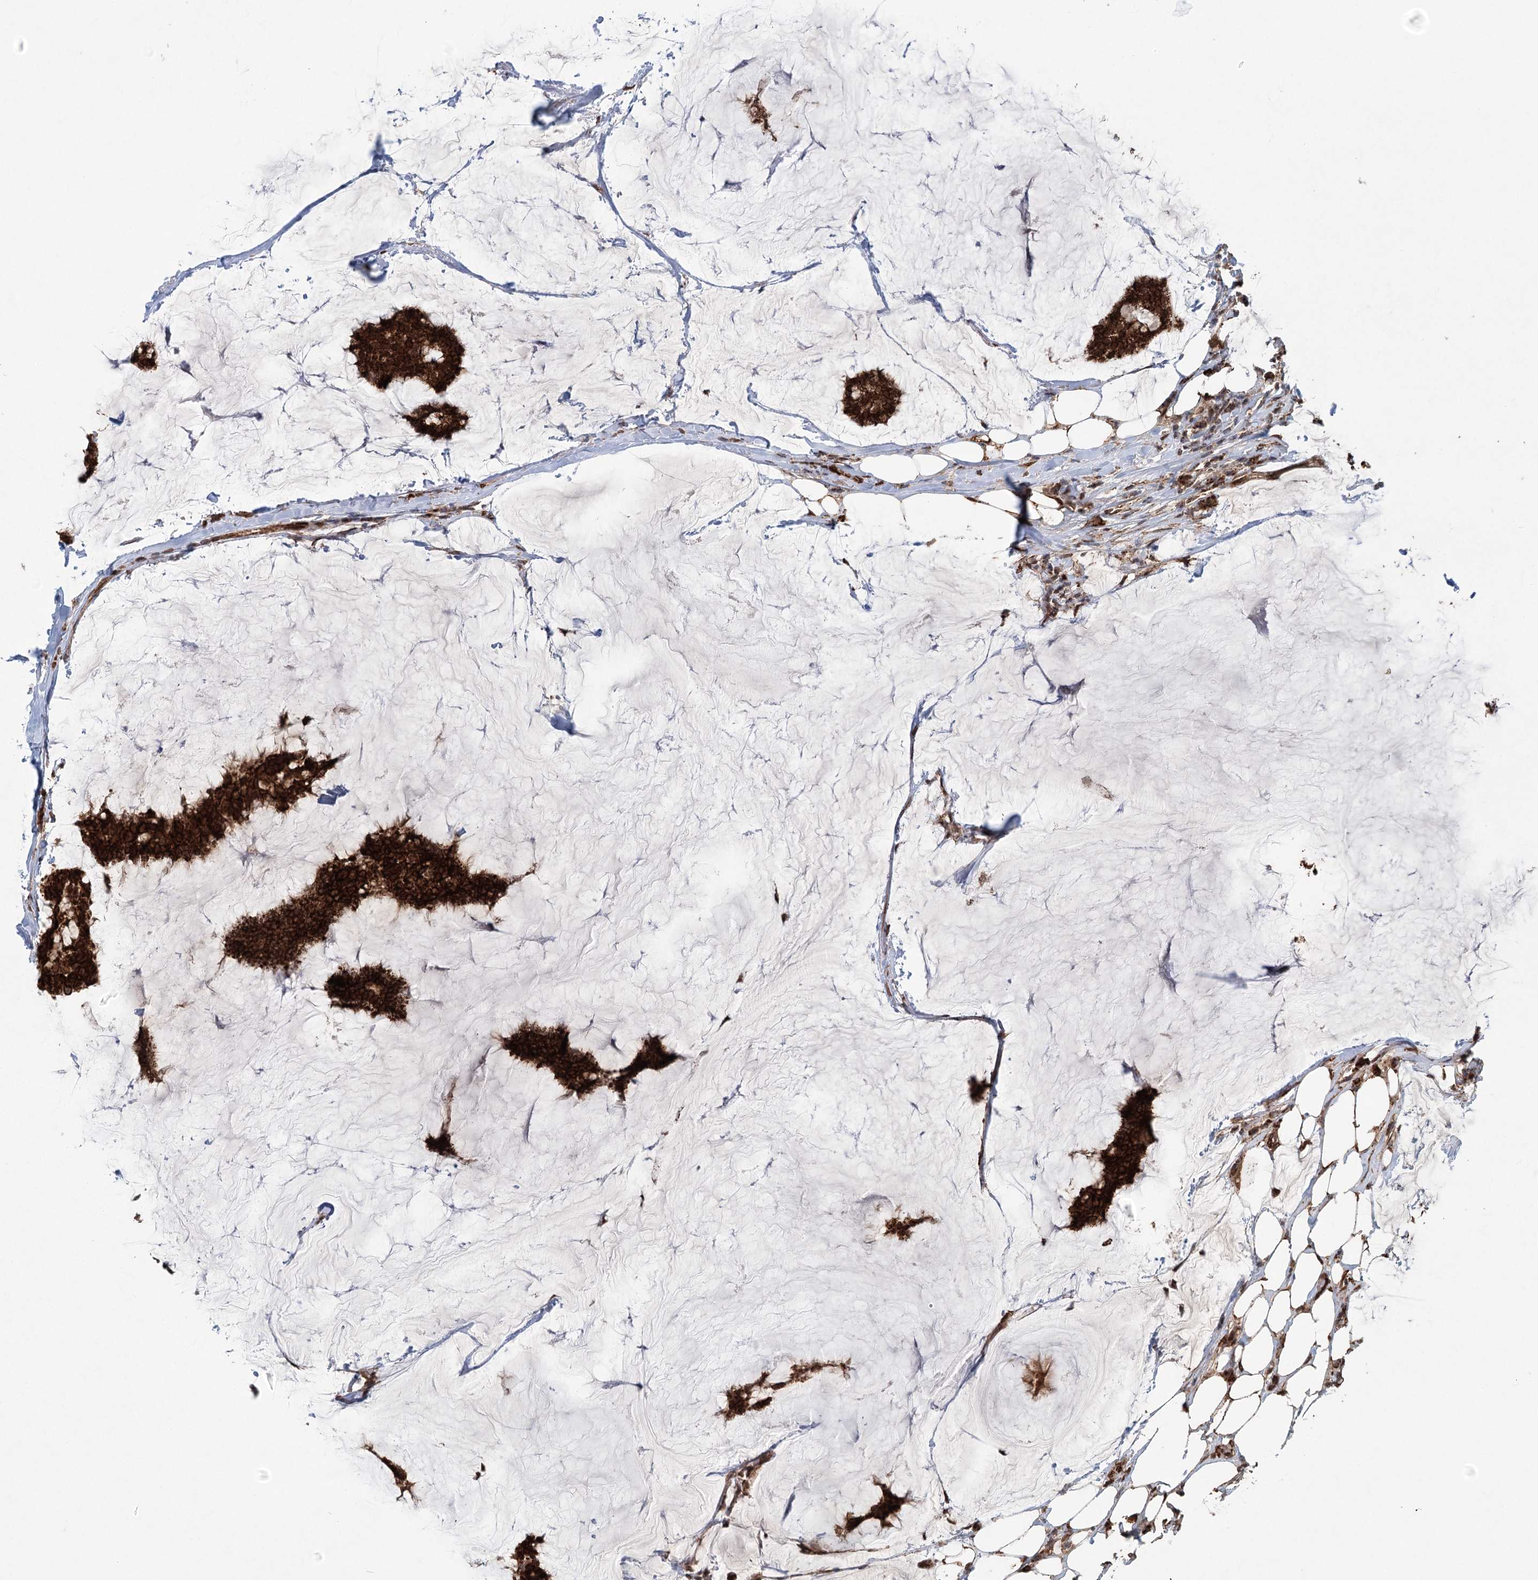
{"staining": {"intensity": "strong", "quantity": ">75%", "location": "cytoplasmic/membranous"}, "tissue": "breast cancer", "cell_type": "Tumor cells", "image_type": "cancer", "snomed": [{"axis": "morphology", "description": "Duct carcinoma"}, {"axis": "topography", "description": "Breast"}], "caption": "Protein expression analysis of breast intraductal carcinoma reveals strong cytoplasmic/membranous staining in approximately >75% of tumor cells. (DAB IHC with brightfield microscopy, high magnification).", "gene": "BCKDHA", "patient": {"sex": "female", "age": 93}}